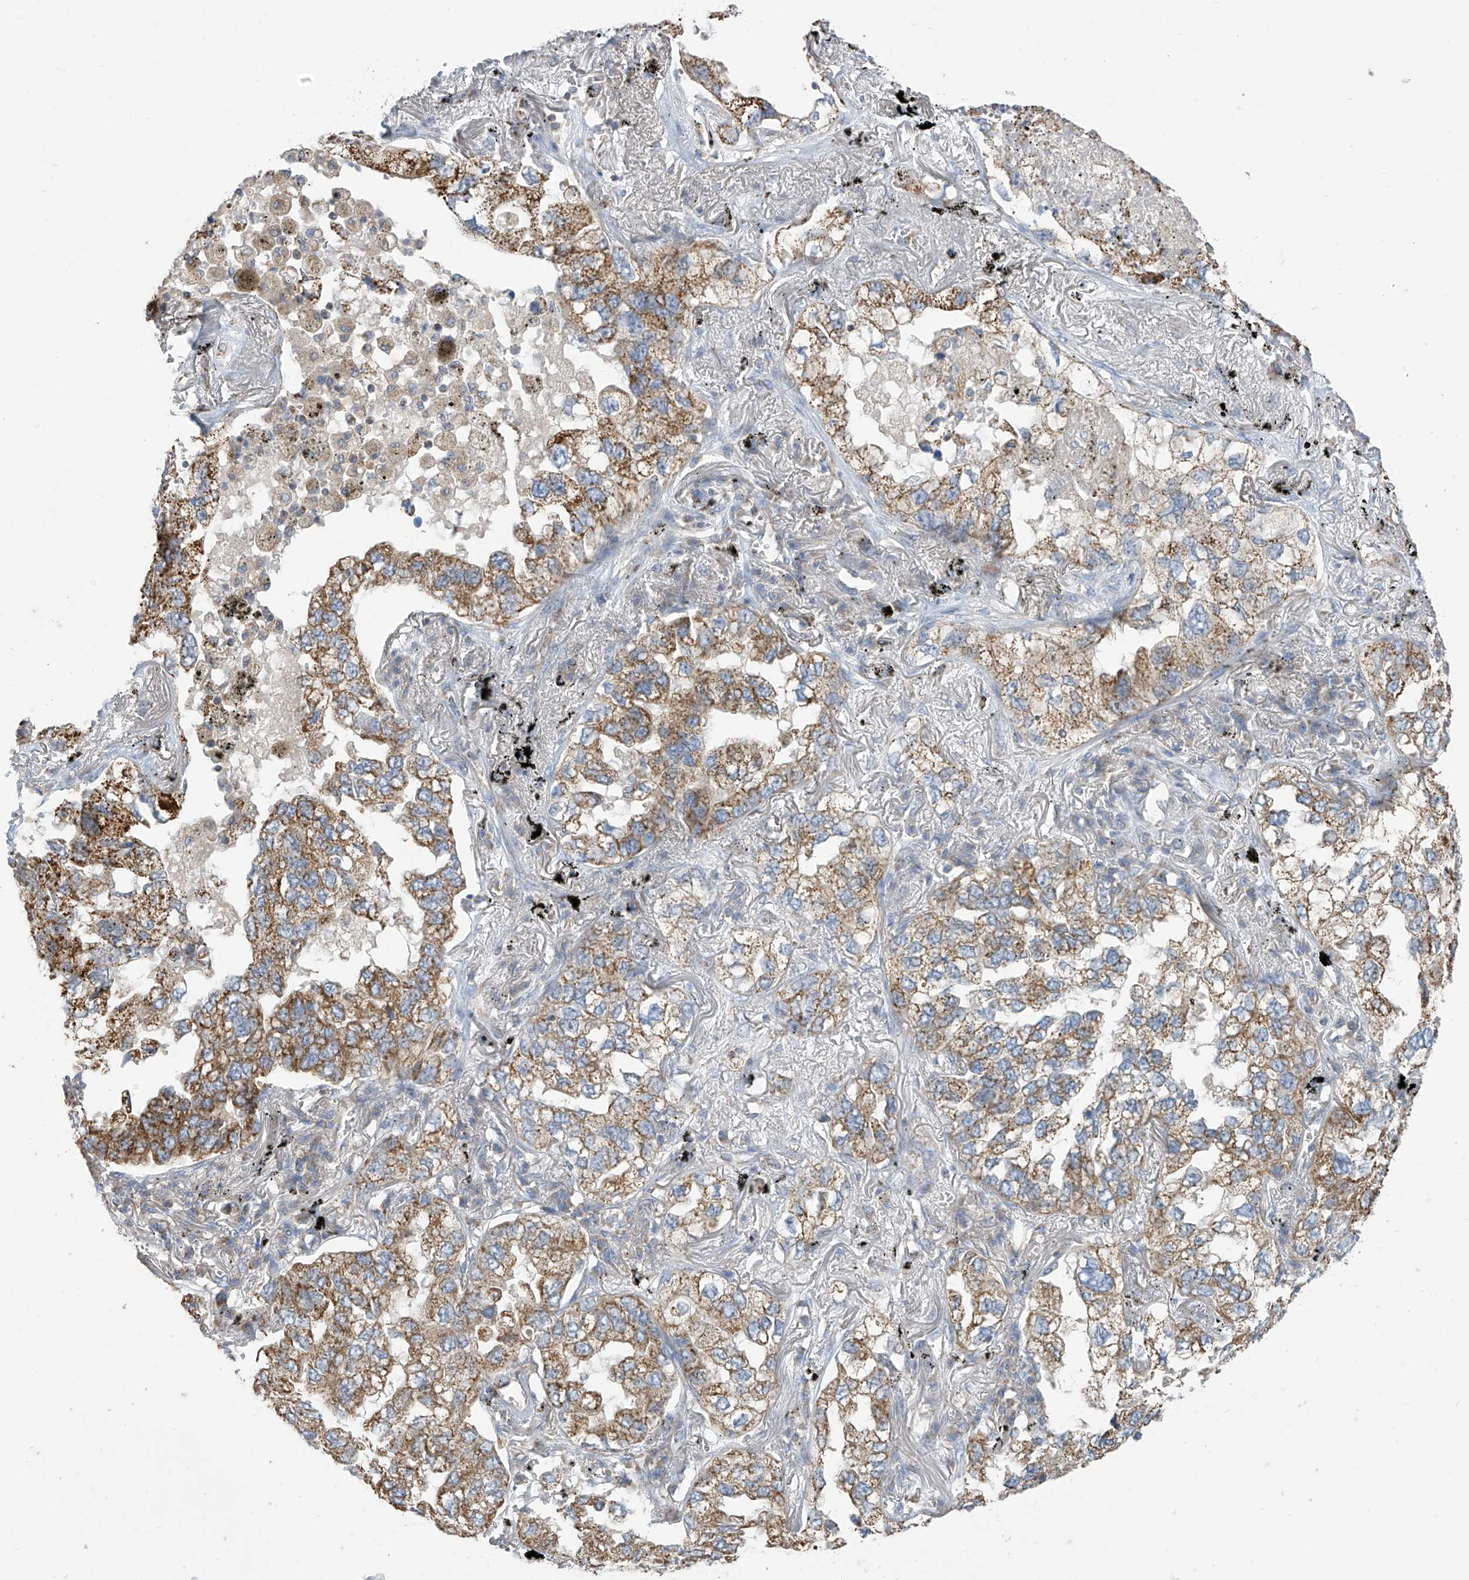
{"staining": {"intensity": "moderate", "quantity": ">75%", "location": "cytoplasmic/membranous"}, "tissue": "lung cancer", "cell_type": "Tumor cells", "image_type": "cancer", "snomed": [{"axis": "morphology", "description": "Adenocarcinoma, NOS"}, {"axis": "topography", "description": "Lung"}], "caption": "IHC staining of adenocarcinoma (lung), which reveals medium levels of moderate cytoplasmic/membranous expression in about >75% of tumor cells indicating moderate cytoplasmic/membranous protein expression. The staining was performed using DAB (3,3'-diaminobenzidine) (brown) for protein detection and nuclei were counterstained in hematoxylin (blue).", "gene": "PNPT1", "patient": {"sex": "male", "age": 65}}